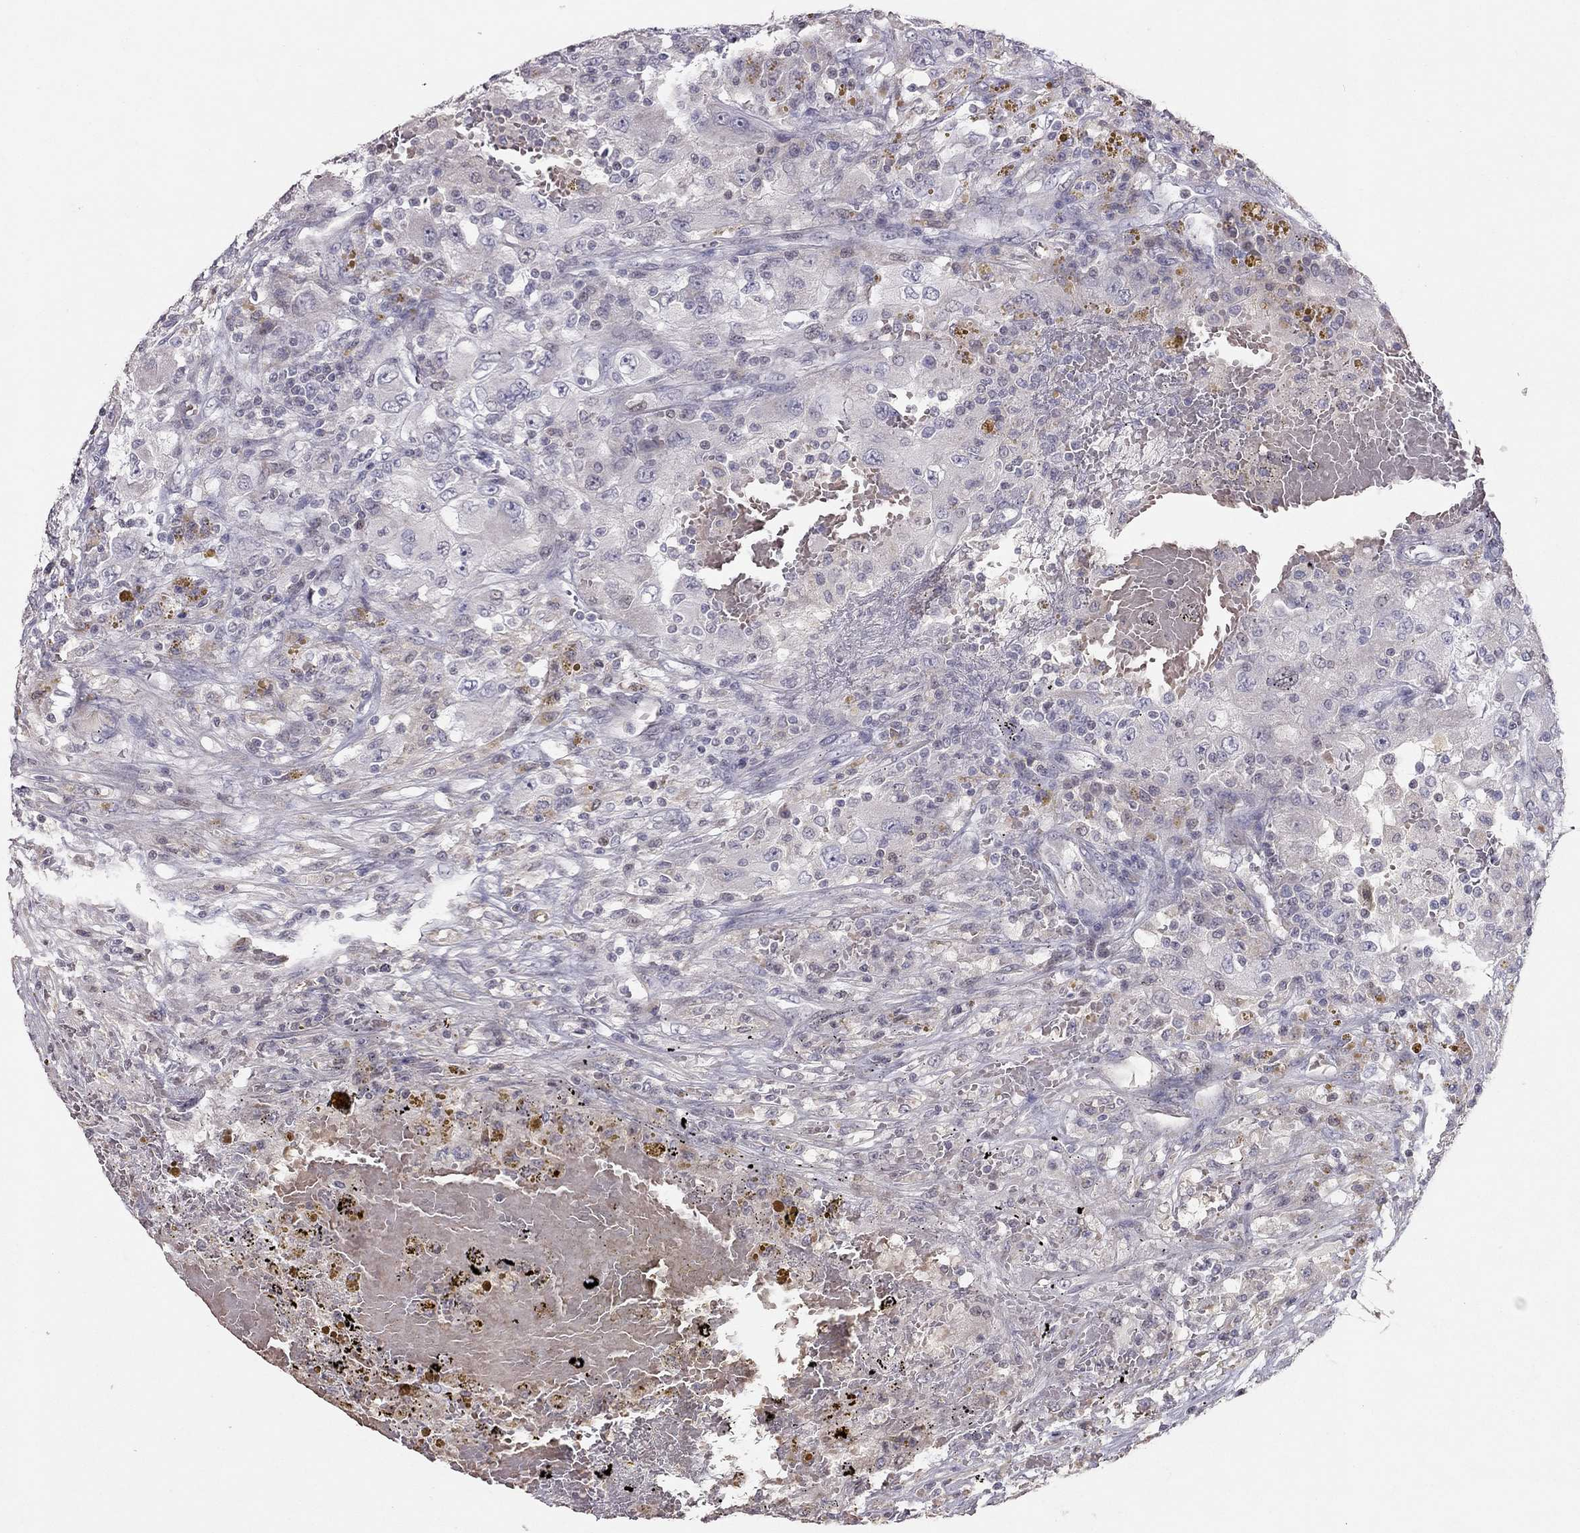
{"staining": {"intensity": "negative", "quantity": "none", "location": "none"}, "tissue": "renal cancer", "cell_type": "Tumor cells", "image_type": "cancer", "snomed": [{"axis": "morphology", "description": "Adenocarcinoma, NOS"}, {"axis": "topography", "description": "Kidney"}], "caption": "Renal cancer was stained to show a protein in brown. There is no significant expression in tumor cells.", "gene": "TSHB", "patient": {"sex": "female", "age": 67}}